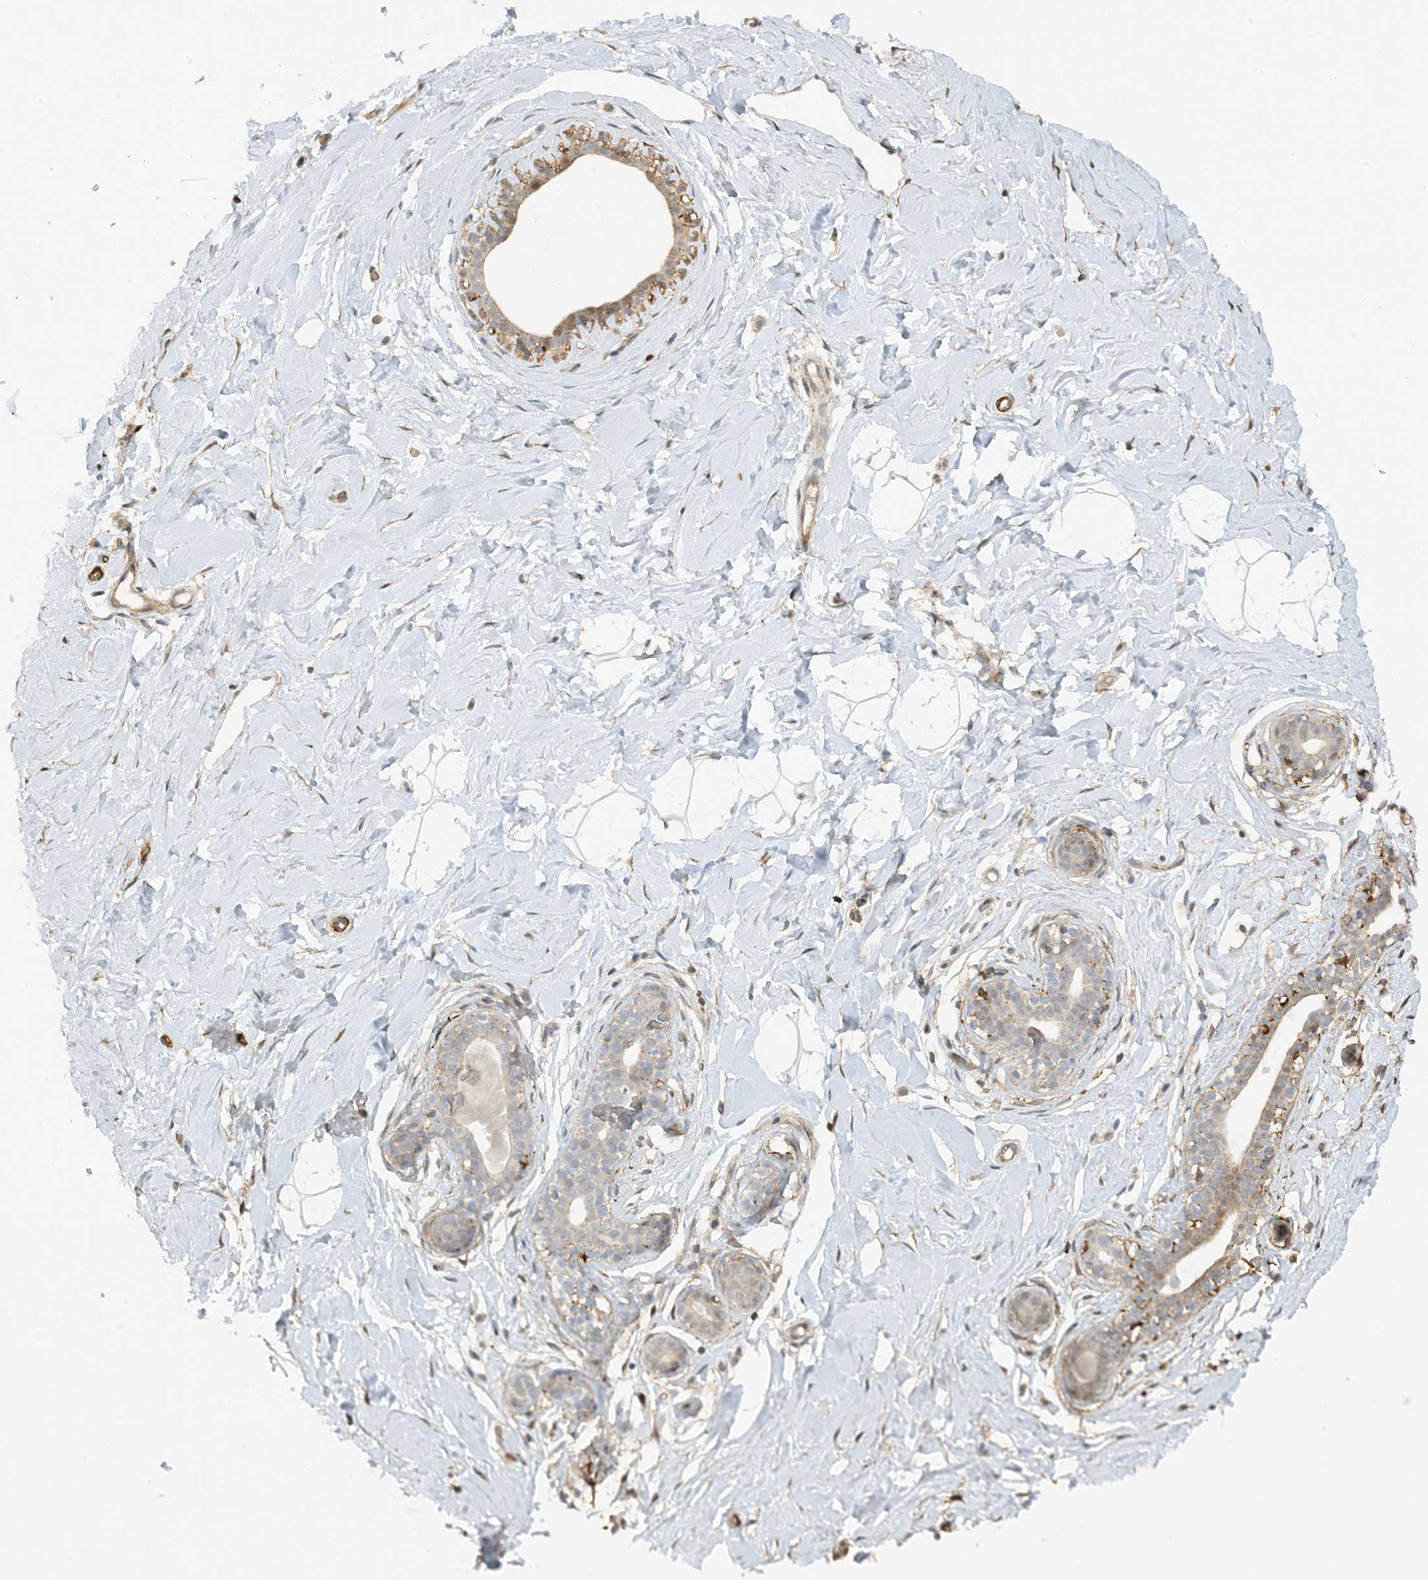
{"staining": {"intensity": "negative", "quantity": "none", "location": "none"}, "tissue": "breast", "cell_type": "Adipocytes", "image_type": "normal", "snomed": [{"axis": "morphology", "description": "Normal tissue, NOS"}, {"axis": "morphology", "description": "Adenoma, NOS"}, {"axis": "topography", "description": "Breast"}], "caption": "Breast stained for a protein using immunohistochemistry shows no expression adipocytes.", "gene": "PHACTR2", "patient": {"sex": "female", "age": 23}}